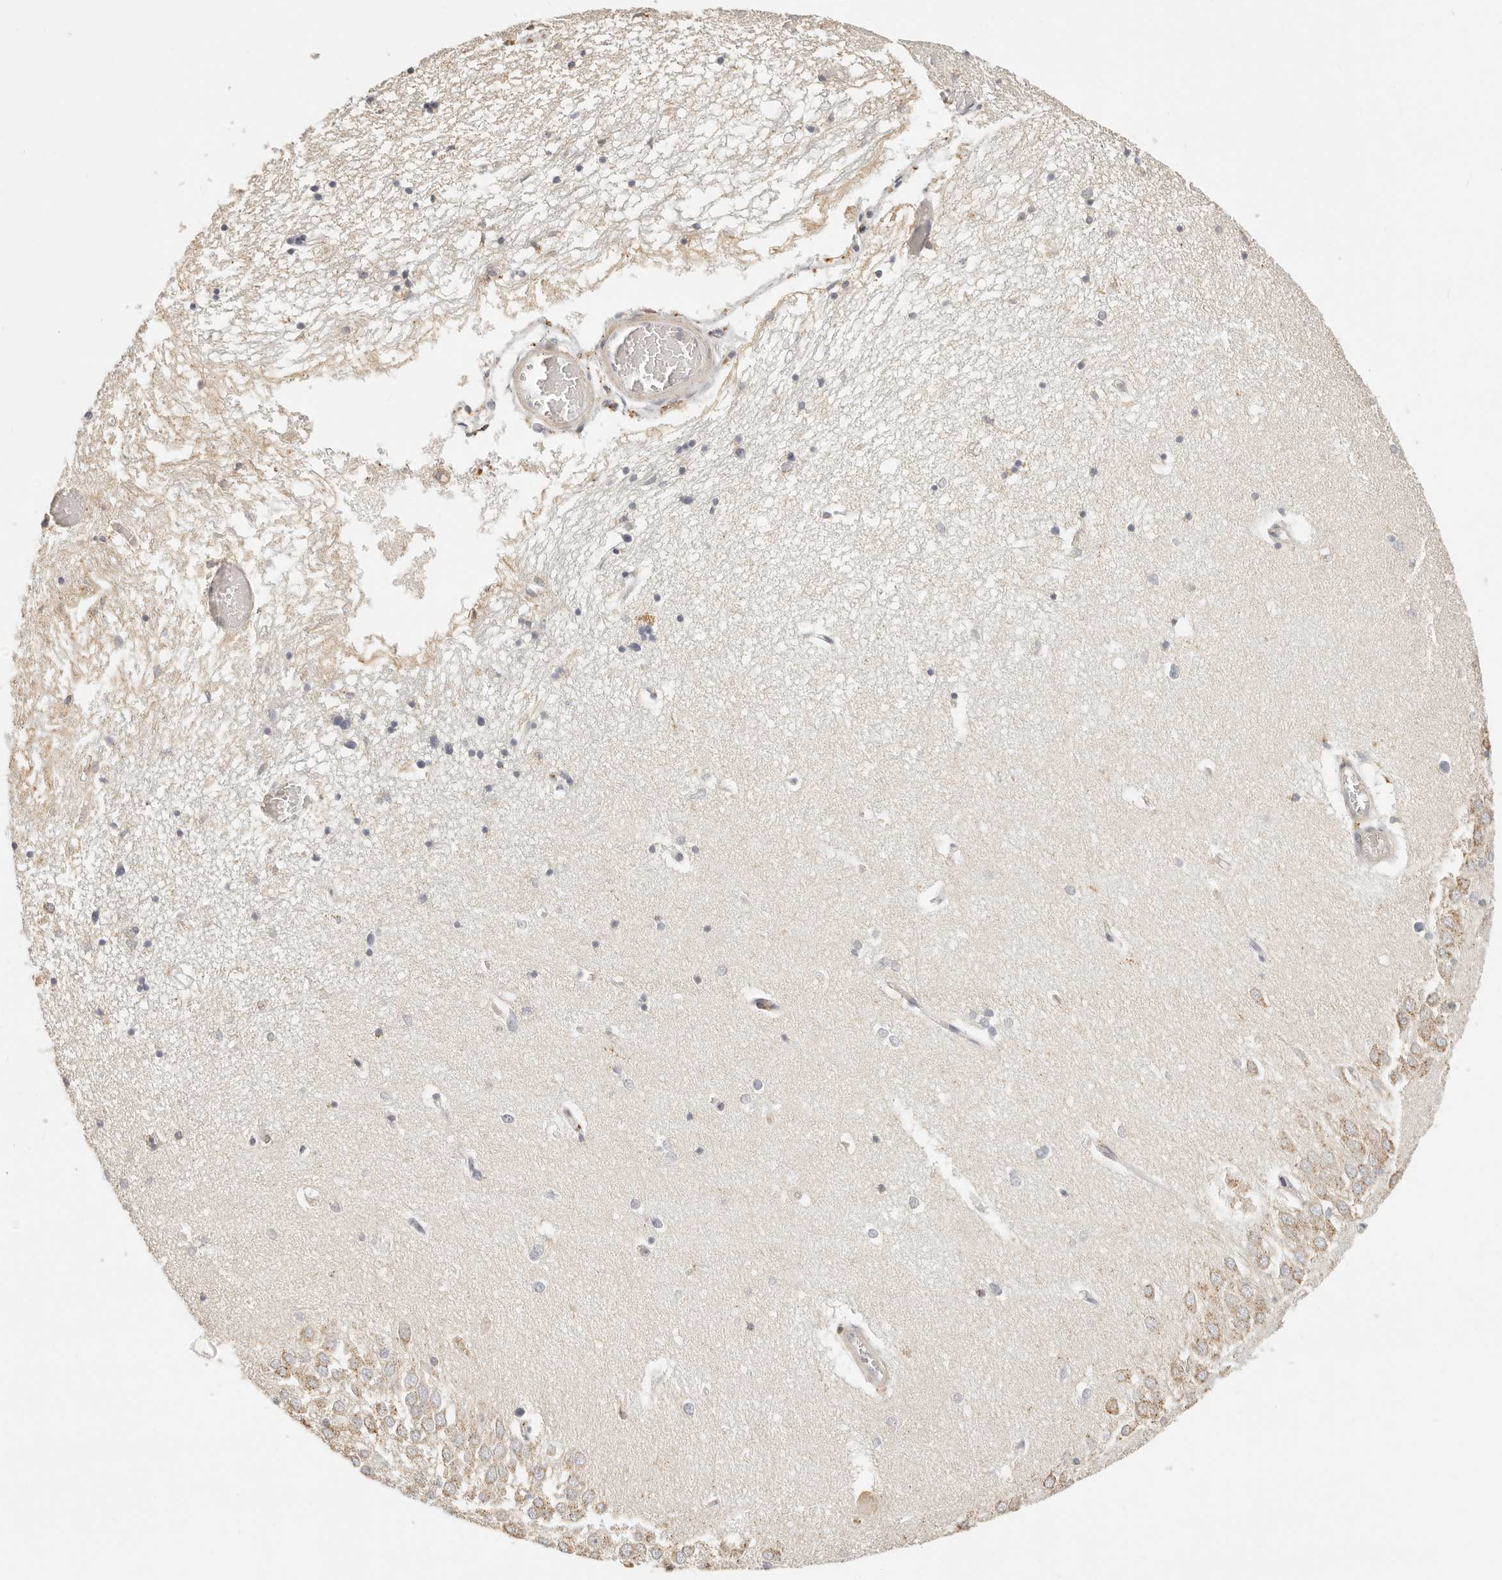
{"staining": {"intensity": "negative", "quantity": "none", "location": "none"}, "tissue": "hippocampus", "cell_type": "Glial cells", "image_type": "normal", "snomed": [{"axis": "morphology", "description": "Normal tissue, NOS"}, {"axis": "topography", "description": "Hippocampus"}], "caption": "DAB (3,3'-diaminobenzidine) immunohistochemical staining of normal hippocampus exhibits no significant expression in glial cells.", "gene": "CNMD", "patient": {"sex": "male", "age": 70}}